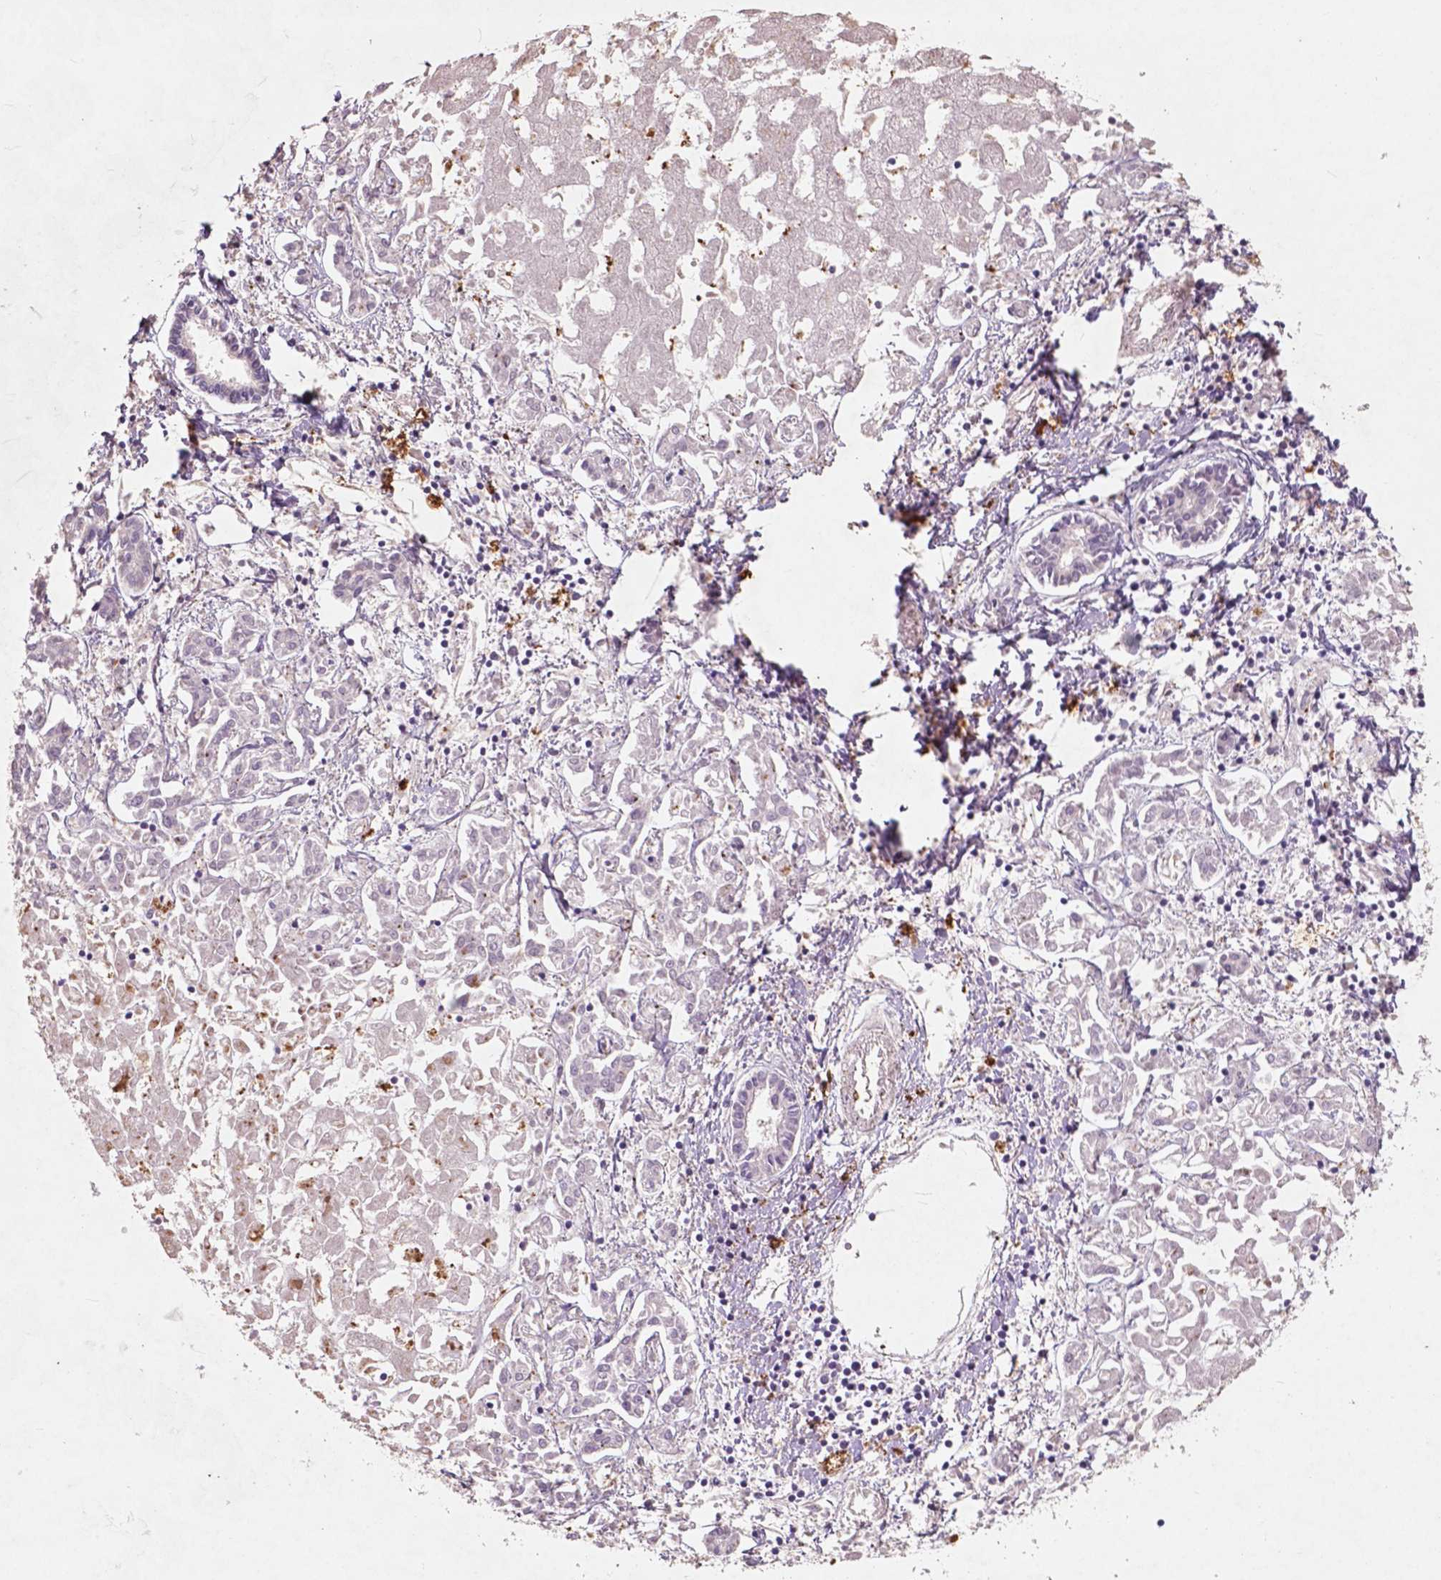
{"staining": {"intensity": "negative", "quantity": "none", "location": "none"}, "tissue": "liver cancer", "cell_type": "Tumor cells", "image_type": "cancer", "snomed": [{"axis": "morphology", "description": "Cholangiocarcinoma"}, {"axis": "topography", "description": "Liver"}], "caption": "Immunohistochemistry of human liver cholangiocarcinoma shows no expression in tumor cells.", "gene": "RFPL4B", "patient": {"sex": "female", "age": 64}}